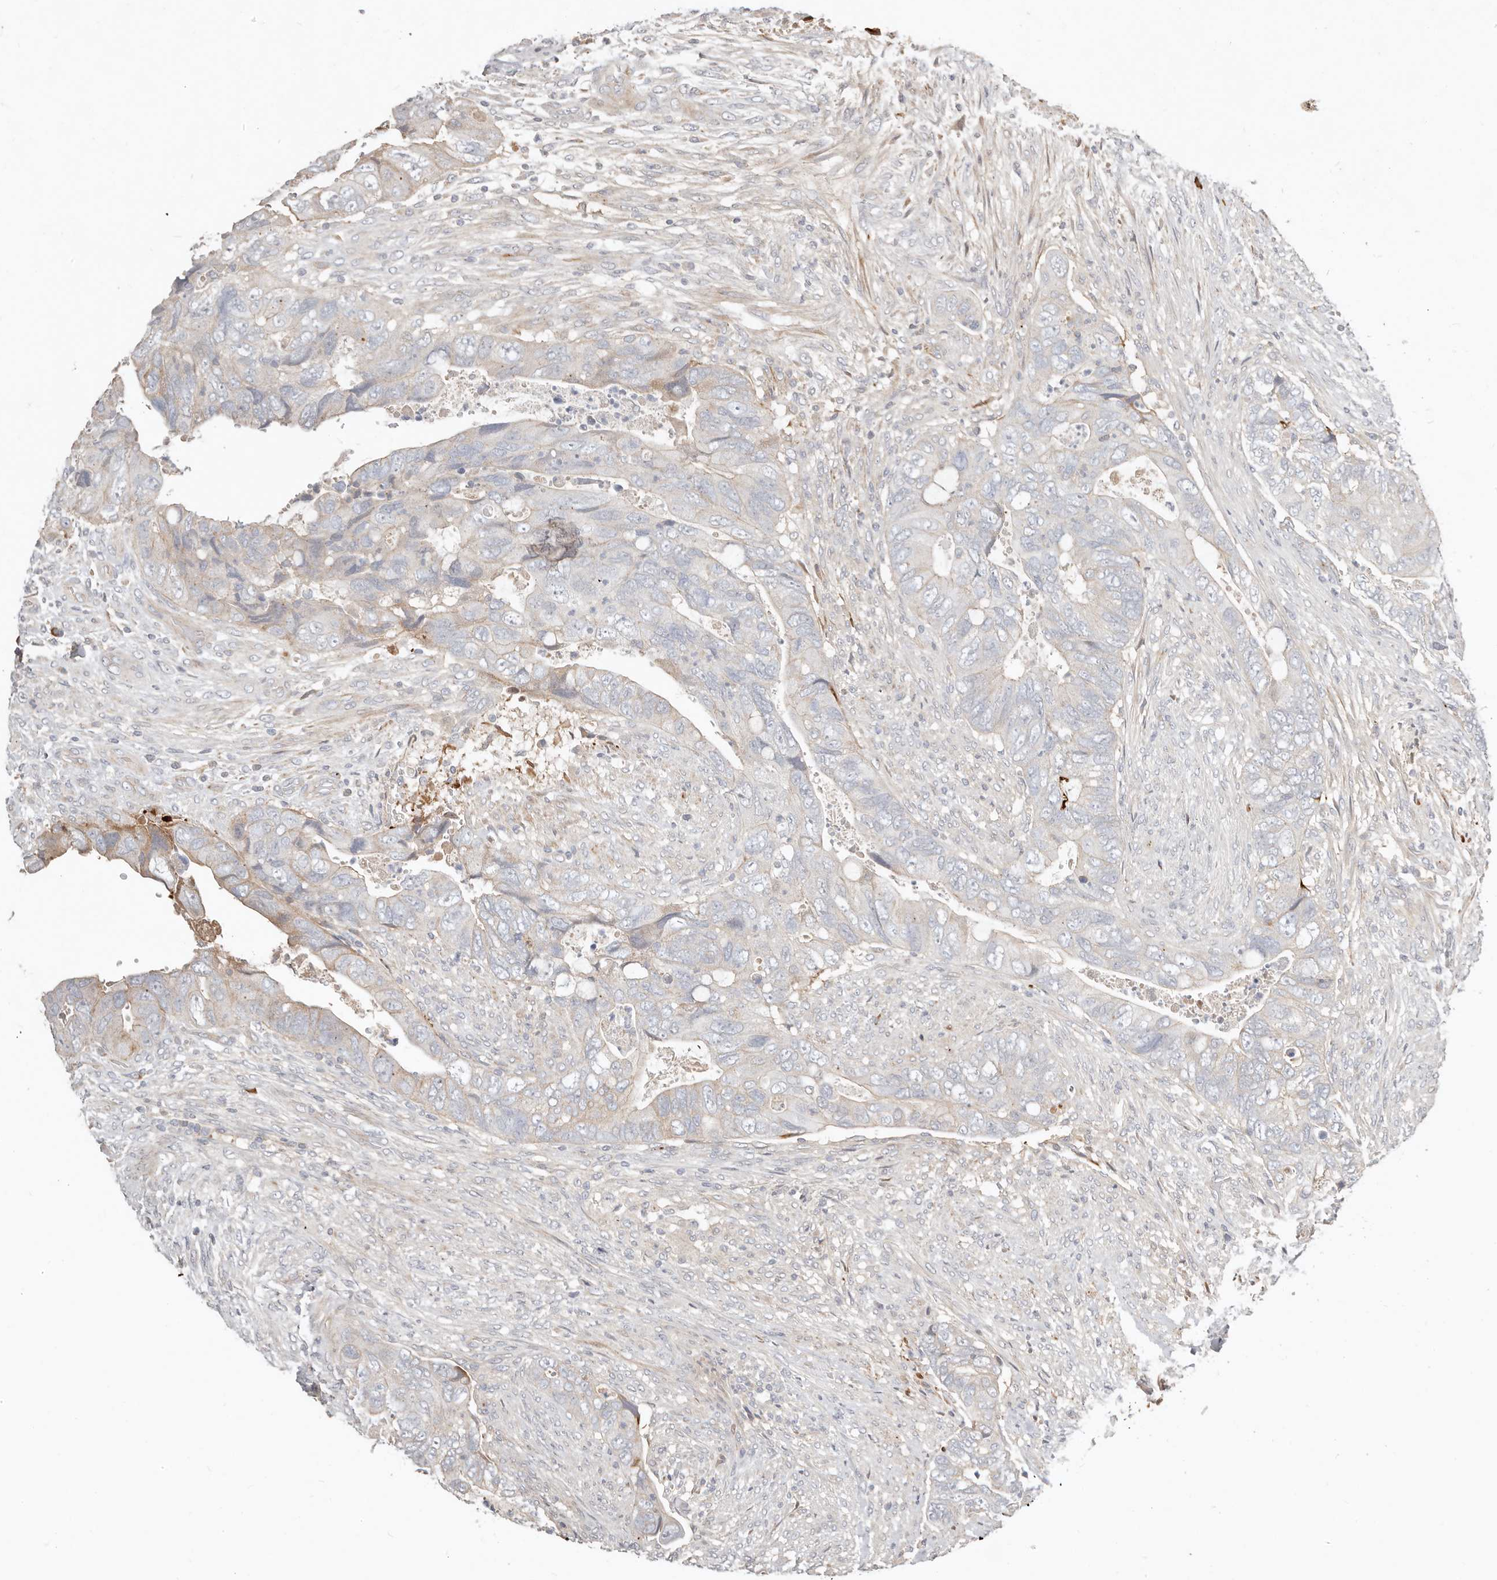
{"staining": {"intensity": "negative", "quantity": "none", "location": "none"}, "tissue": "colorectal cancer", "cell_type": "Tumor cells", "image_type": "cancer", "snomed": [{"axis": "morphology", "description": "Adenocarcinoma, NOS"}, {"axis": "topography", "description": "Rectum"}], "caption": "IHC of human colorectal adenocarcinoma displays no staining in tumor cells. (DAB (3,3'-diaminobenzidine) immunohistochemistry visualized using brightfield microscopy, high magnification).", "gene": "MTFR2", "patient": {"sex": "male", "age": 63}}